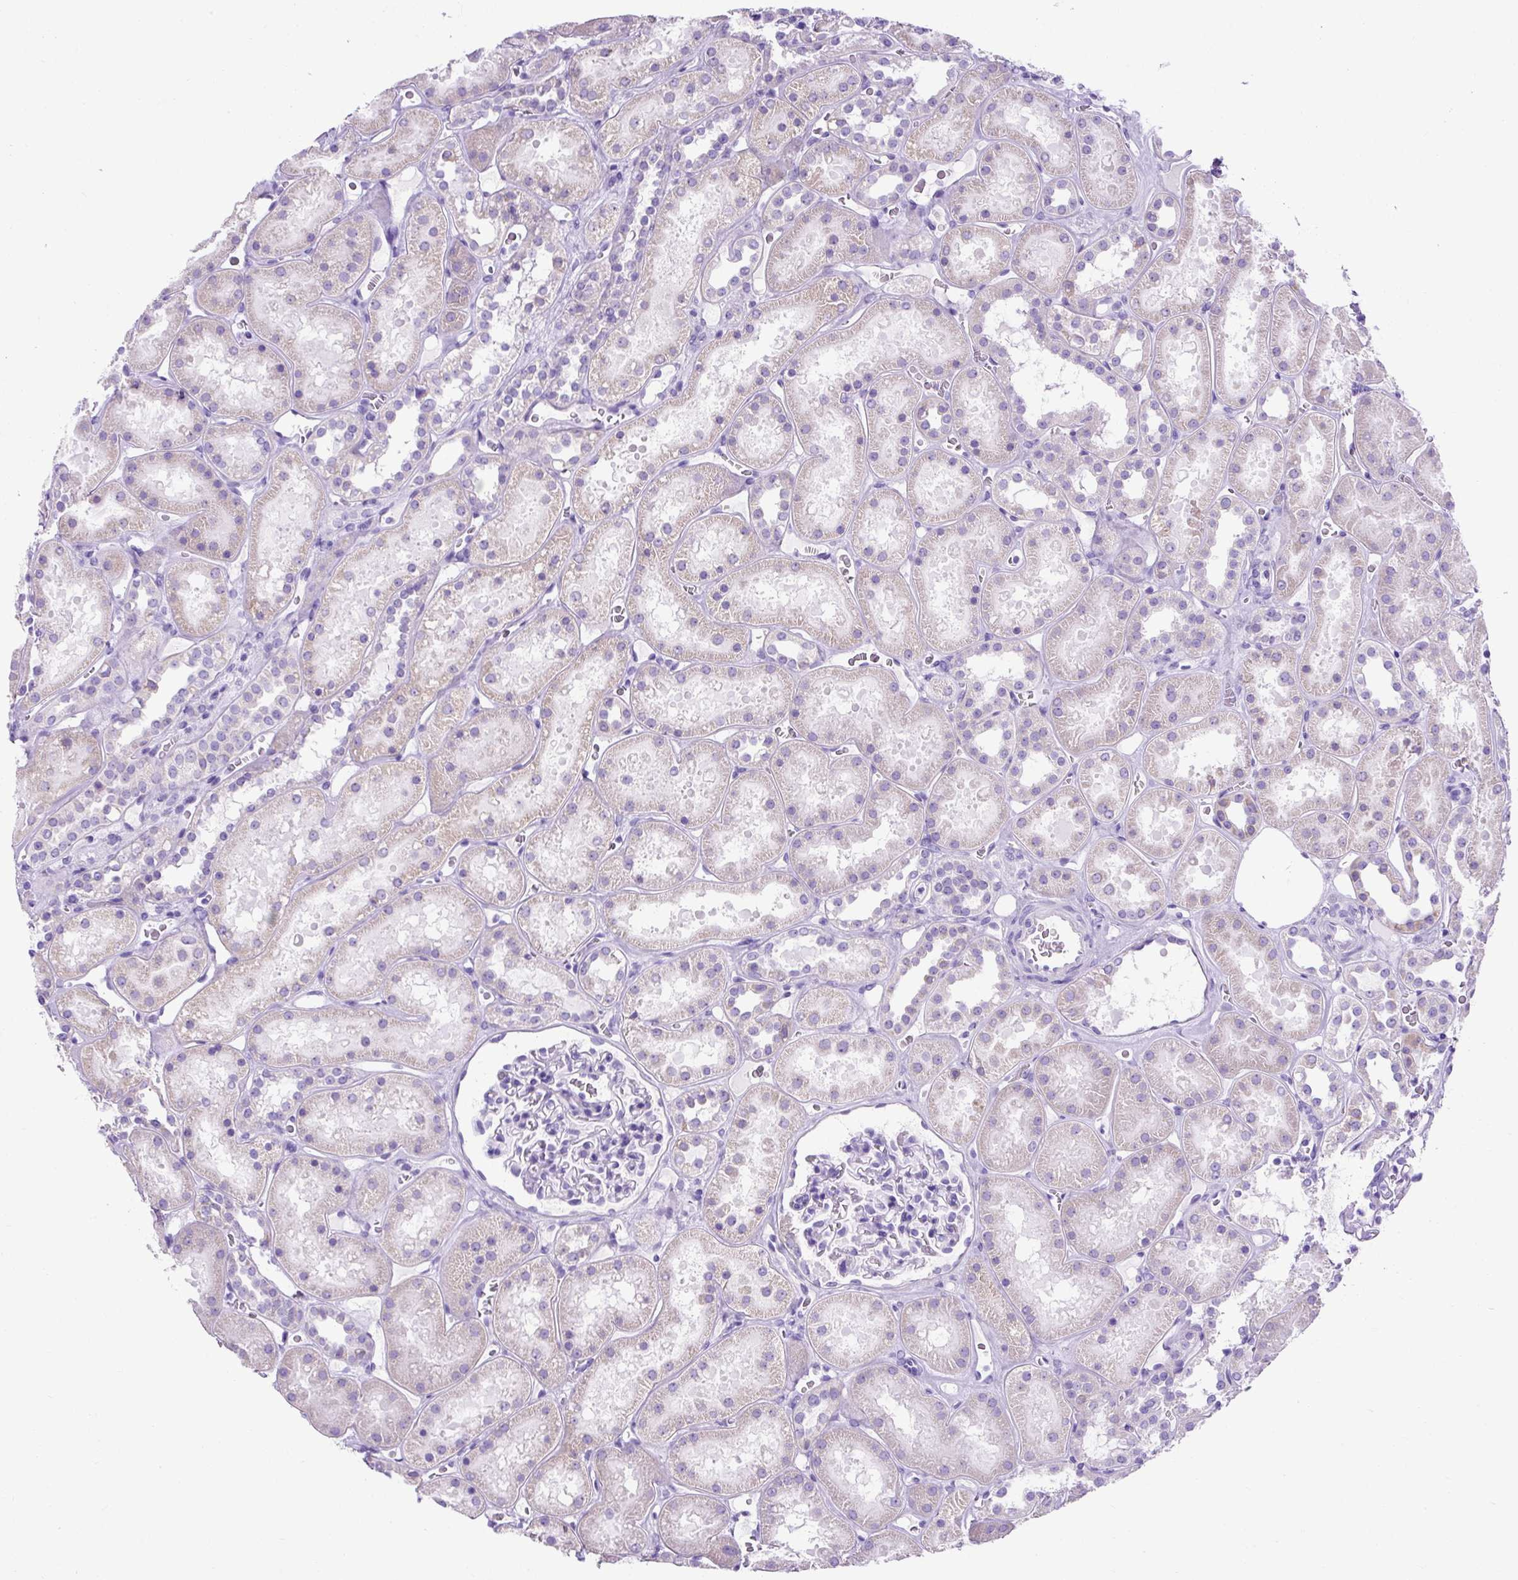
{"staining": {"intensity": "negative", "quantity": "none", "location": "none"}, "tissue": "kidney", "cell_type": "Cells in glomeruli", "image_type": "normal", "snomed": [{"axis": "morphology", "description": "Normal tissue, NOS"}, {"axis": "topography", "description": "Kidney"}], "caption": "Photomicrograph shows no significant protein expression in cells in glomeruli of benign kidney. (Stains: DAB (3,3'-diaminobenzidine) IHC with hematoxylin counter stain, Microscopy: brightfield microscopy at high magnification).", "gene": "KRT12", "patient": {"sex": "female", "age": 41}}